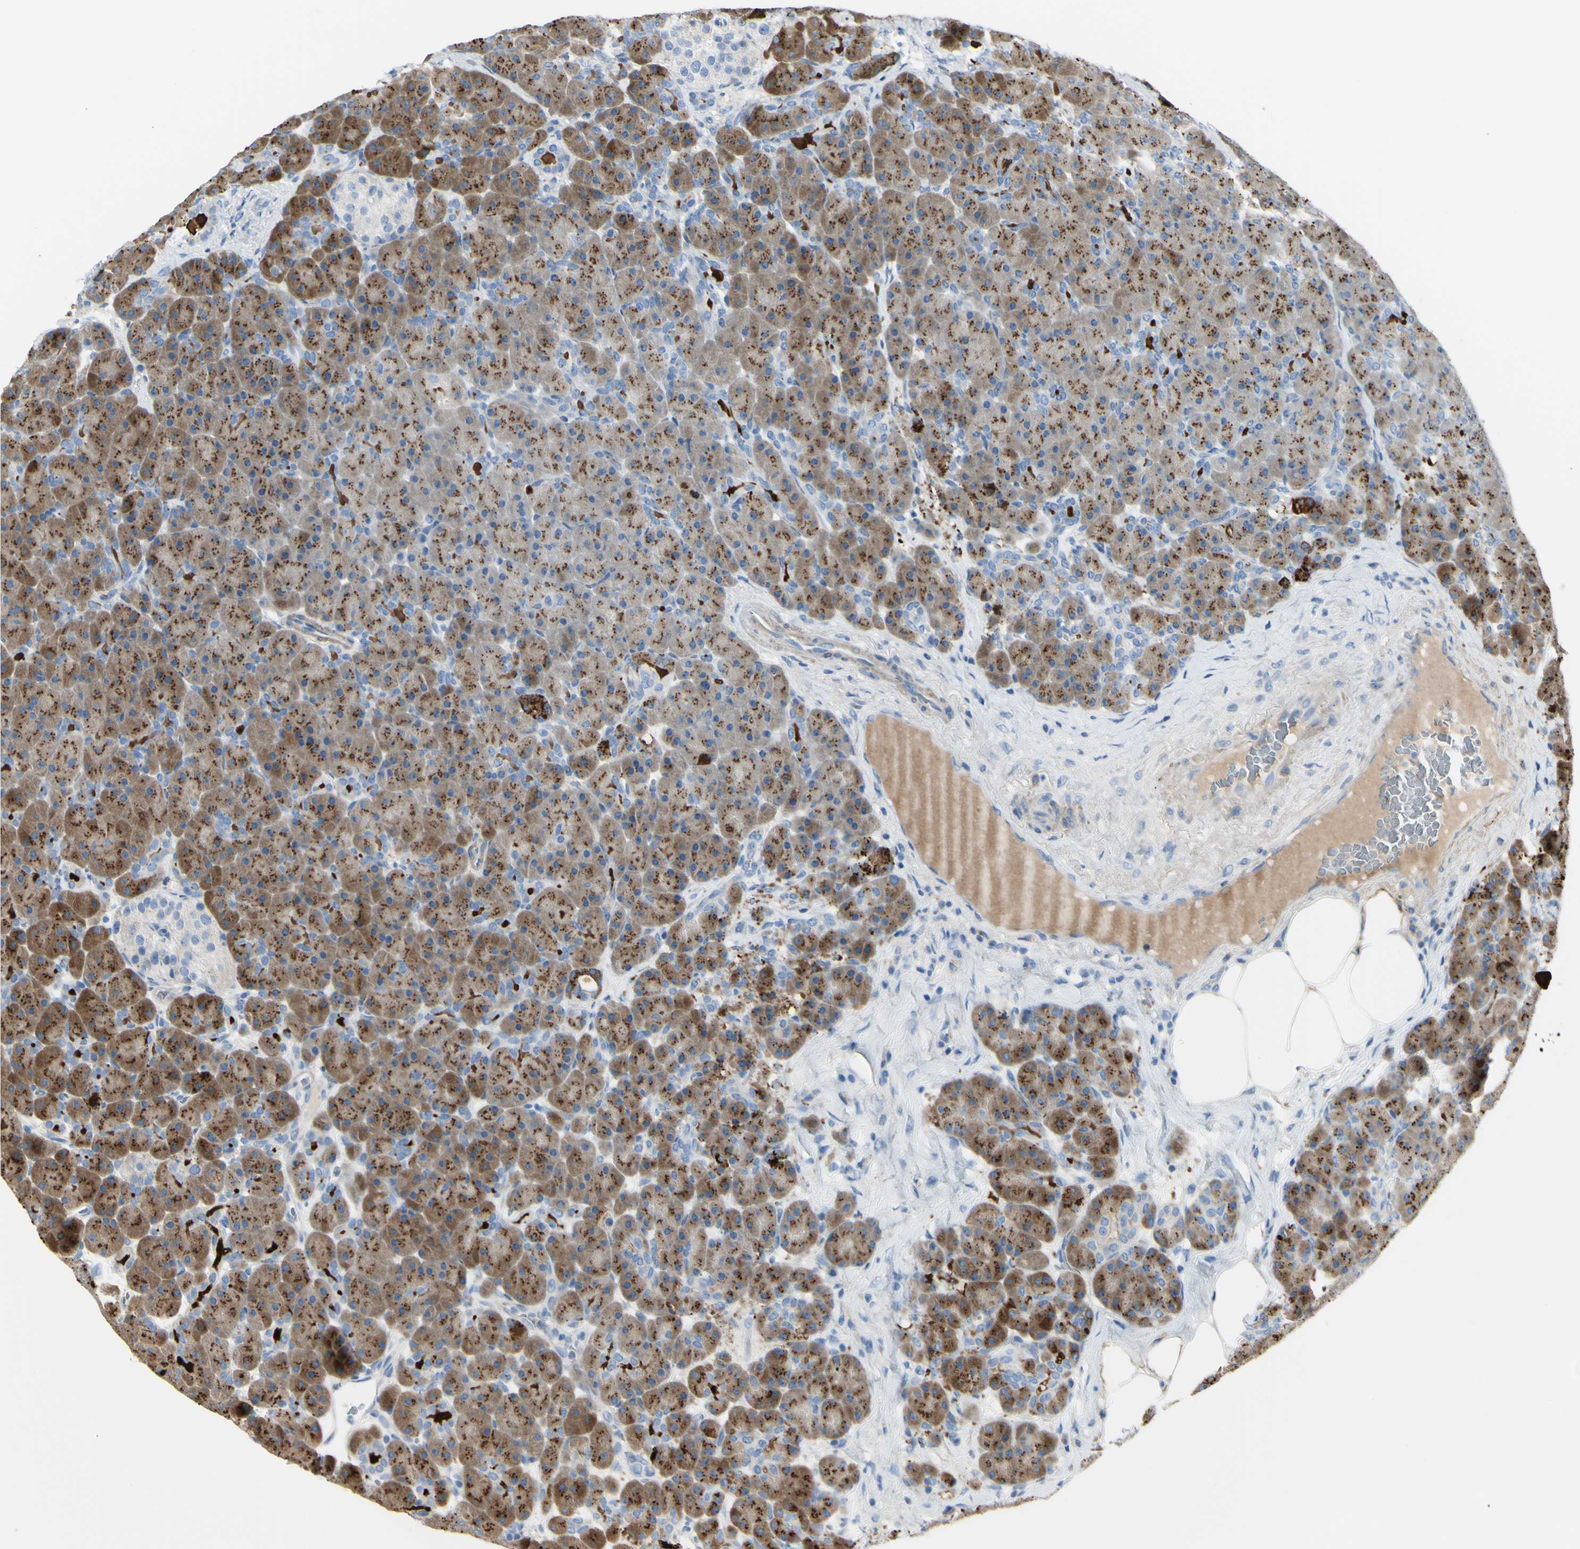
{"staining": {"intensity": "strong", "quantity": ">75%", "location": "cytoplasmic/membranous"}, "tissue": "pancreas", "cell_type": "Exocrine glandular cells", "image_type": "normal", "snomed": [{"axis": "morphology", "description": "Normal tissue, NOS"}, {"axis": "topography", "description": "Pancreas"}], "caption": "An image showing strong cytoplasmic/membranous positivity in about >75% of exocrine glandular cells in benign pancreas, as visualized by brown immunohistochemical staining.", "gene": "NCBP2L", "patient": {"sex": "male", "age": 66}}